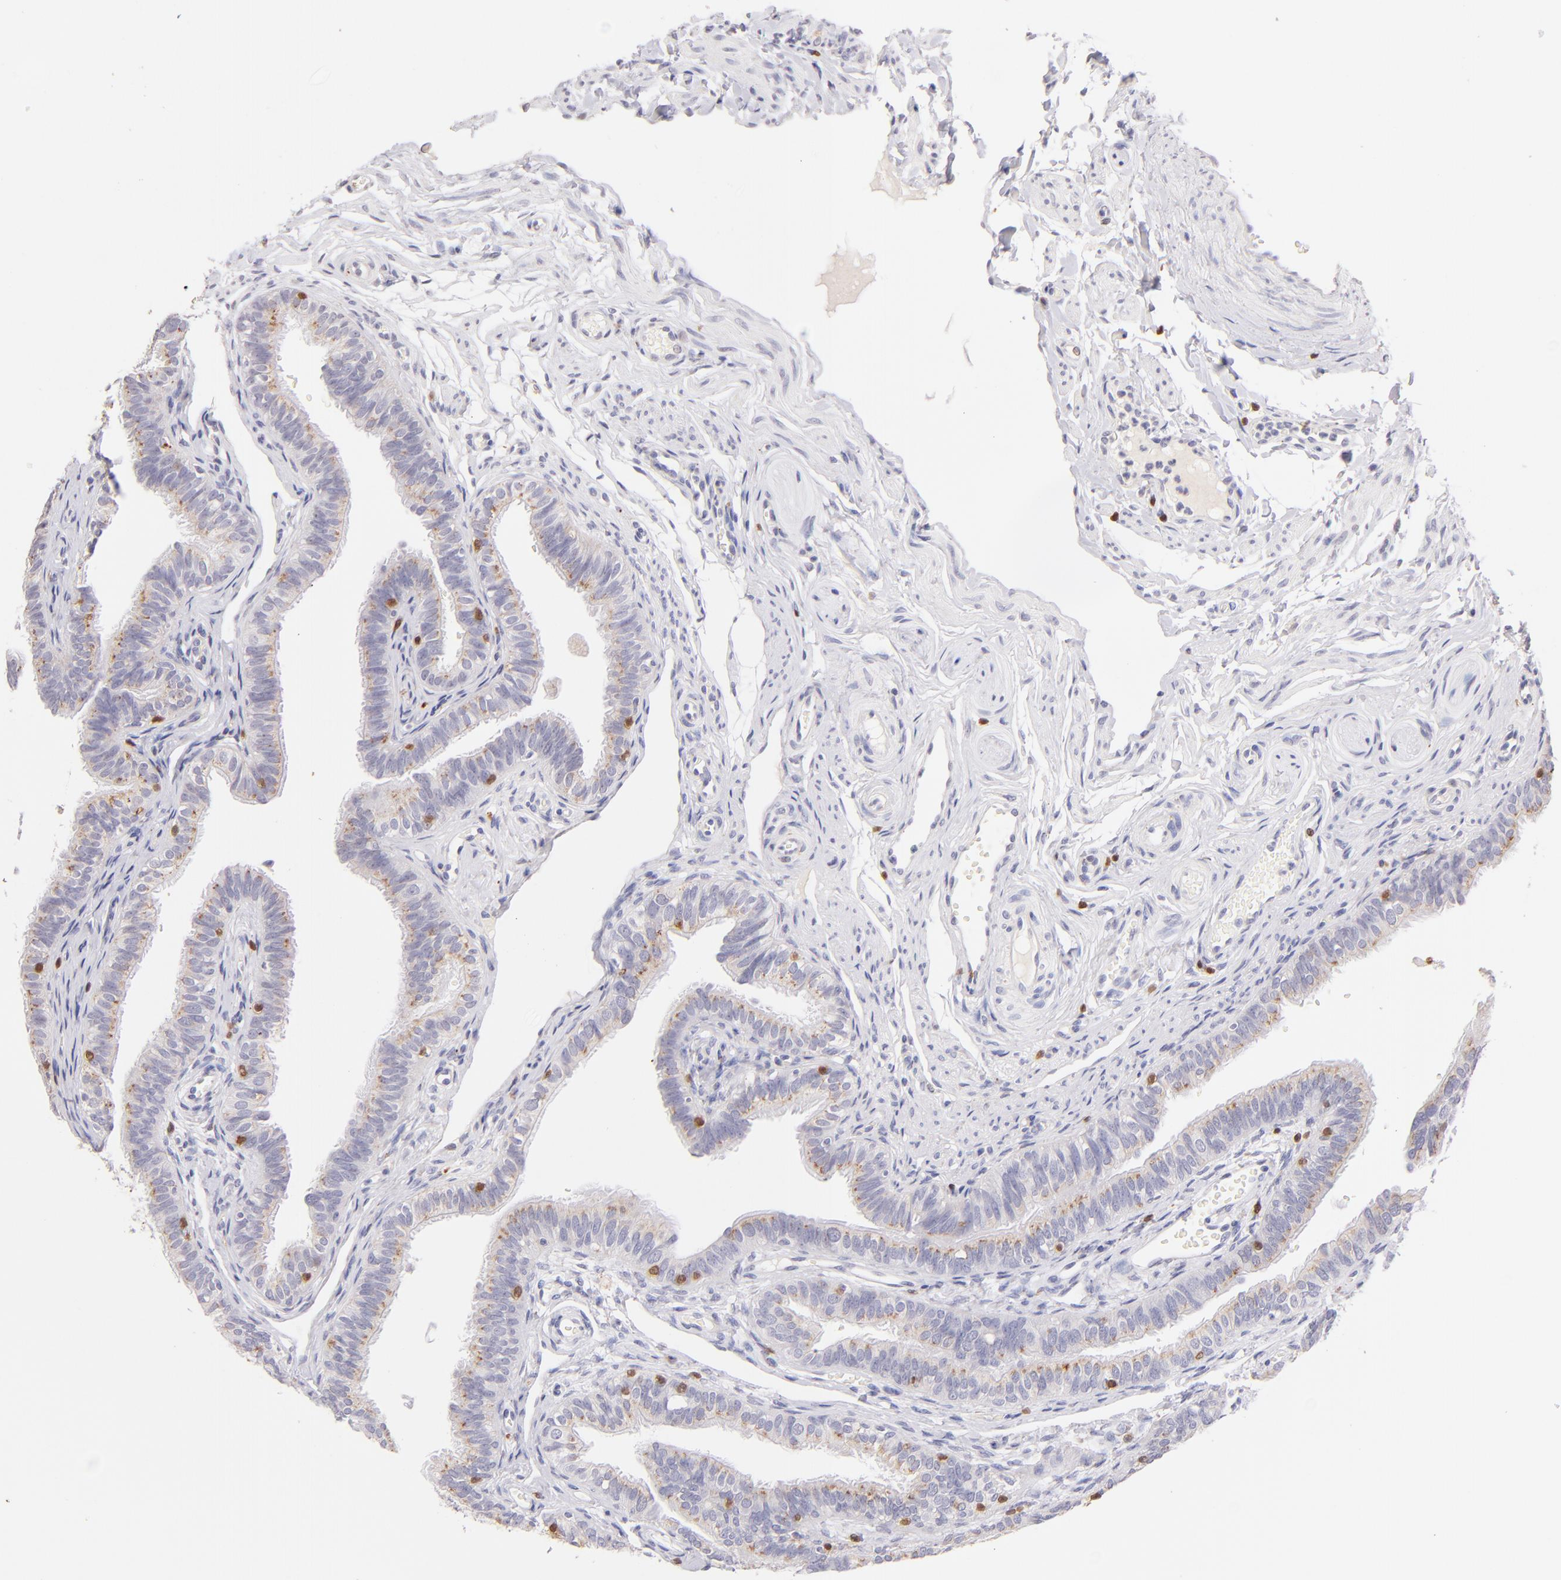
{"staining": {"intensity": "weak", "quantity": "25%-75%", "location": "cytoplasmic/membranous"}, "tissue": "fallopian tube", "cell_type": "Glandular cells", "image_type": "normal", "snomed": [{"axis": "morphology", "description": "Normal tissue, NOS"}, {"axis": "morphology", "description": "Dermoid, NOS"}, {"axis": "topography", "description": "Fallopian tube"}], "caption": "Fallopian tube stained with IHC displays weak cytoplasmic/membranous expression in approximately 25%-75% of glandular cells.", "gene": "ZAP70", "patient": {"sex": "female", "age": 33}}